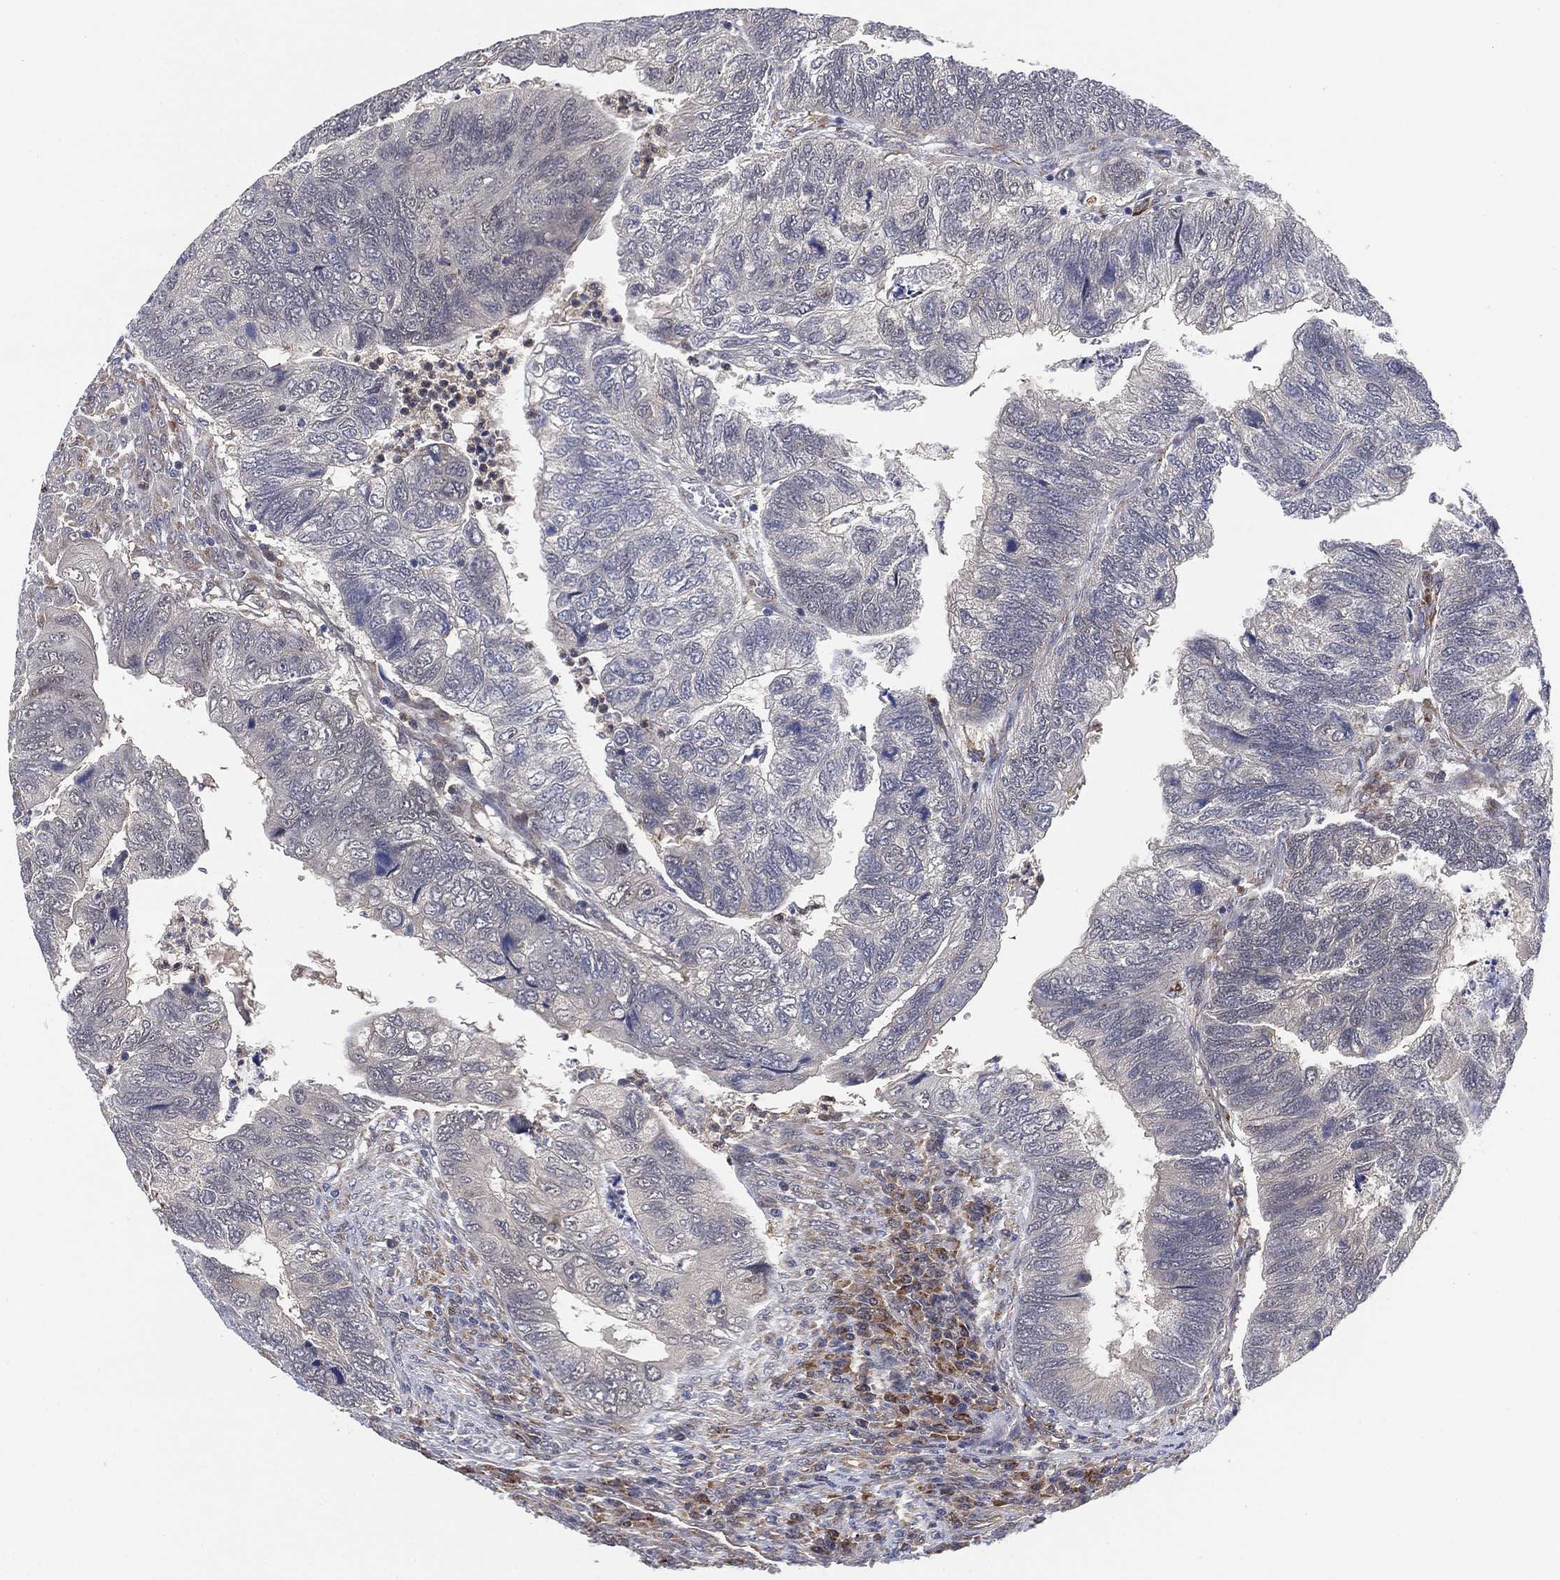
{"staining": {"intensity": "negative", "quantity": "none", "location": "none"}, "tissue": "colorectal cancer", "cell_type": "Tumor cells", "image_type": "cancer", "snomed": [{"axis": "morphology", "description": "Adenocarcinoma, NOS"}, {"axis": "topography", "description": "Colon"}], "caption": "Protein analysis of colorectal adenocarcinoma reveals no significant positivity in tumor cells. (DAB immunohistochemistry (IHC), high magnification).", "gene": "FES", "patient": {"sex": "female", "age": 67}}